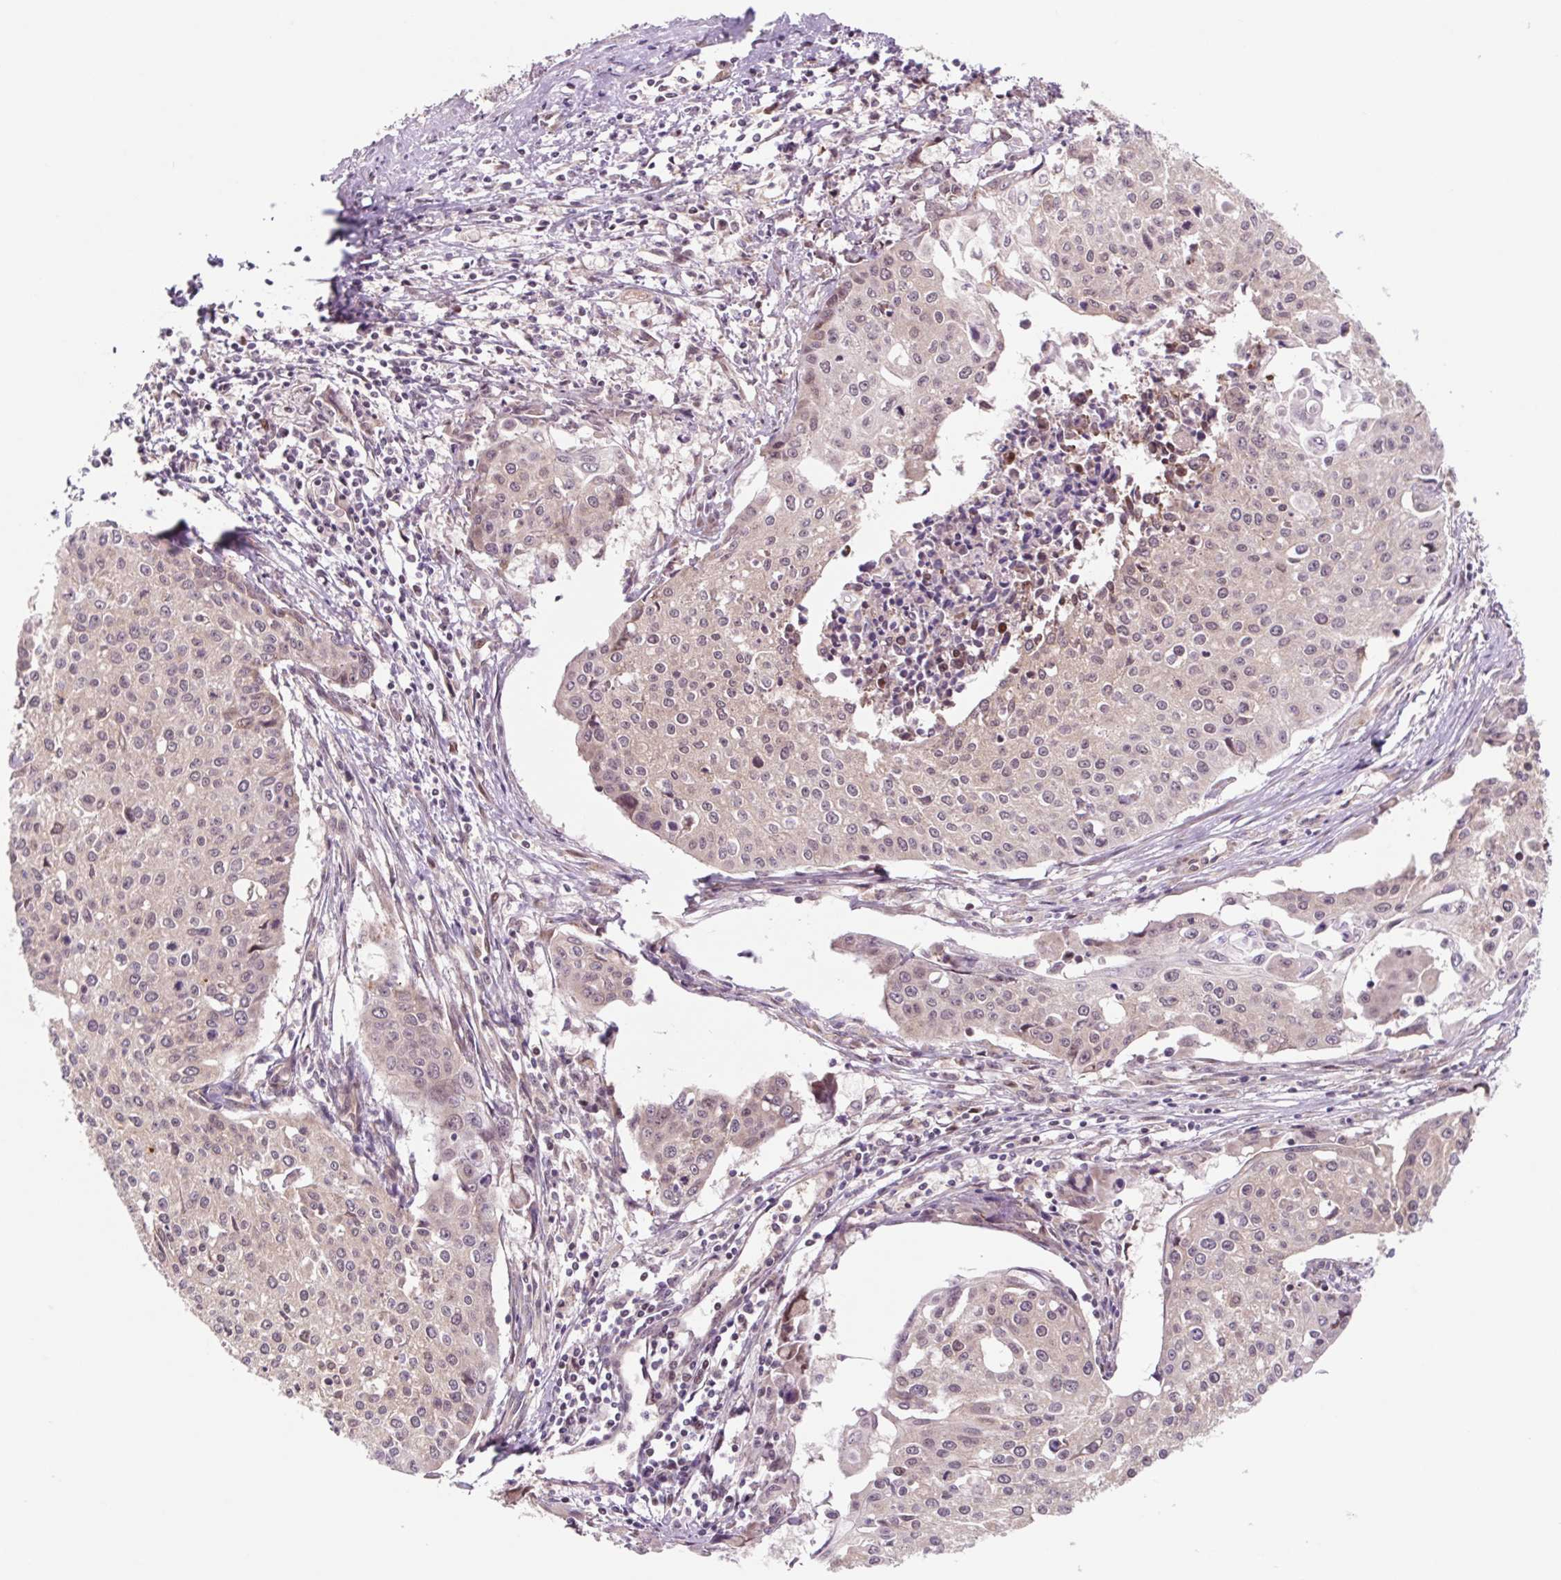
{"staining": {"intensity": "weak", "quantity": ">75%", "location": "cytoplasmic/membranous,nuclear"}, "tissue": "cervical cancer", "cell_type": "Tumor cells", "image_type": "cancer", "snomed": [{"axis": "morphology", "description": "Squamous cell carcinoma, NOS"}, {"axis": "topography", "description": "Cervix"}], "caption": "Cervical cancer stained with a protein marker reveals weak staining in tumor cells.", "gene": "HFE", "patient": {"sex": "female", "age": 38}}